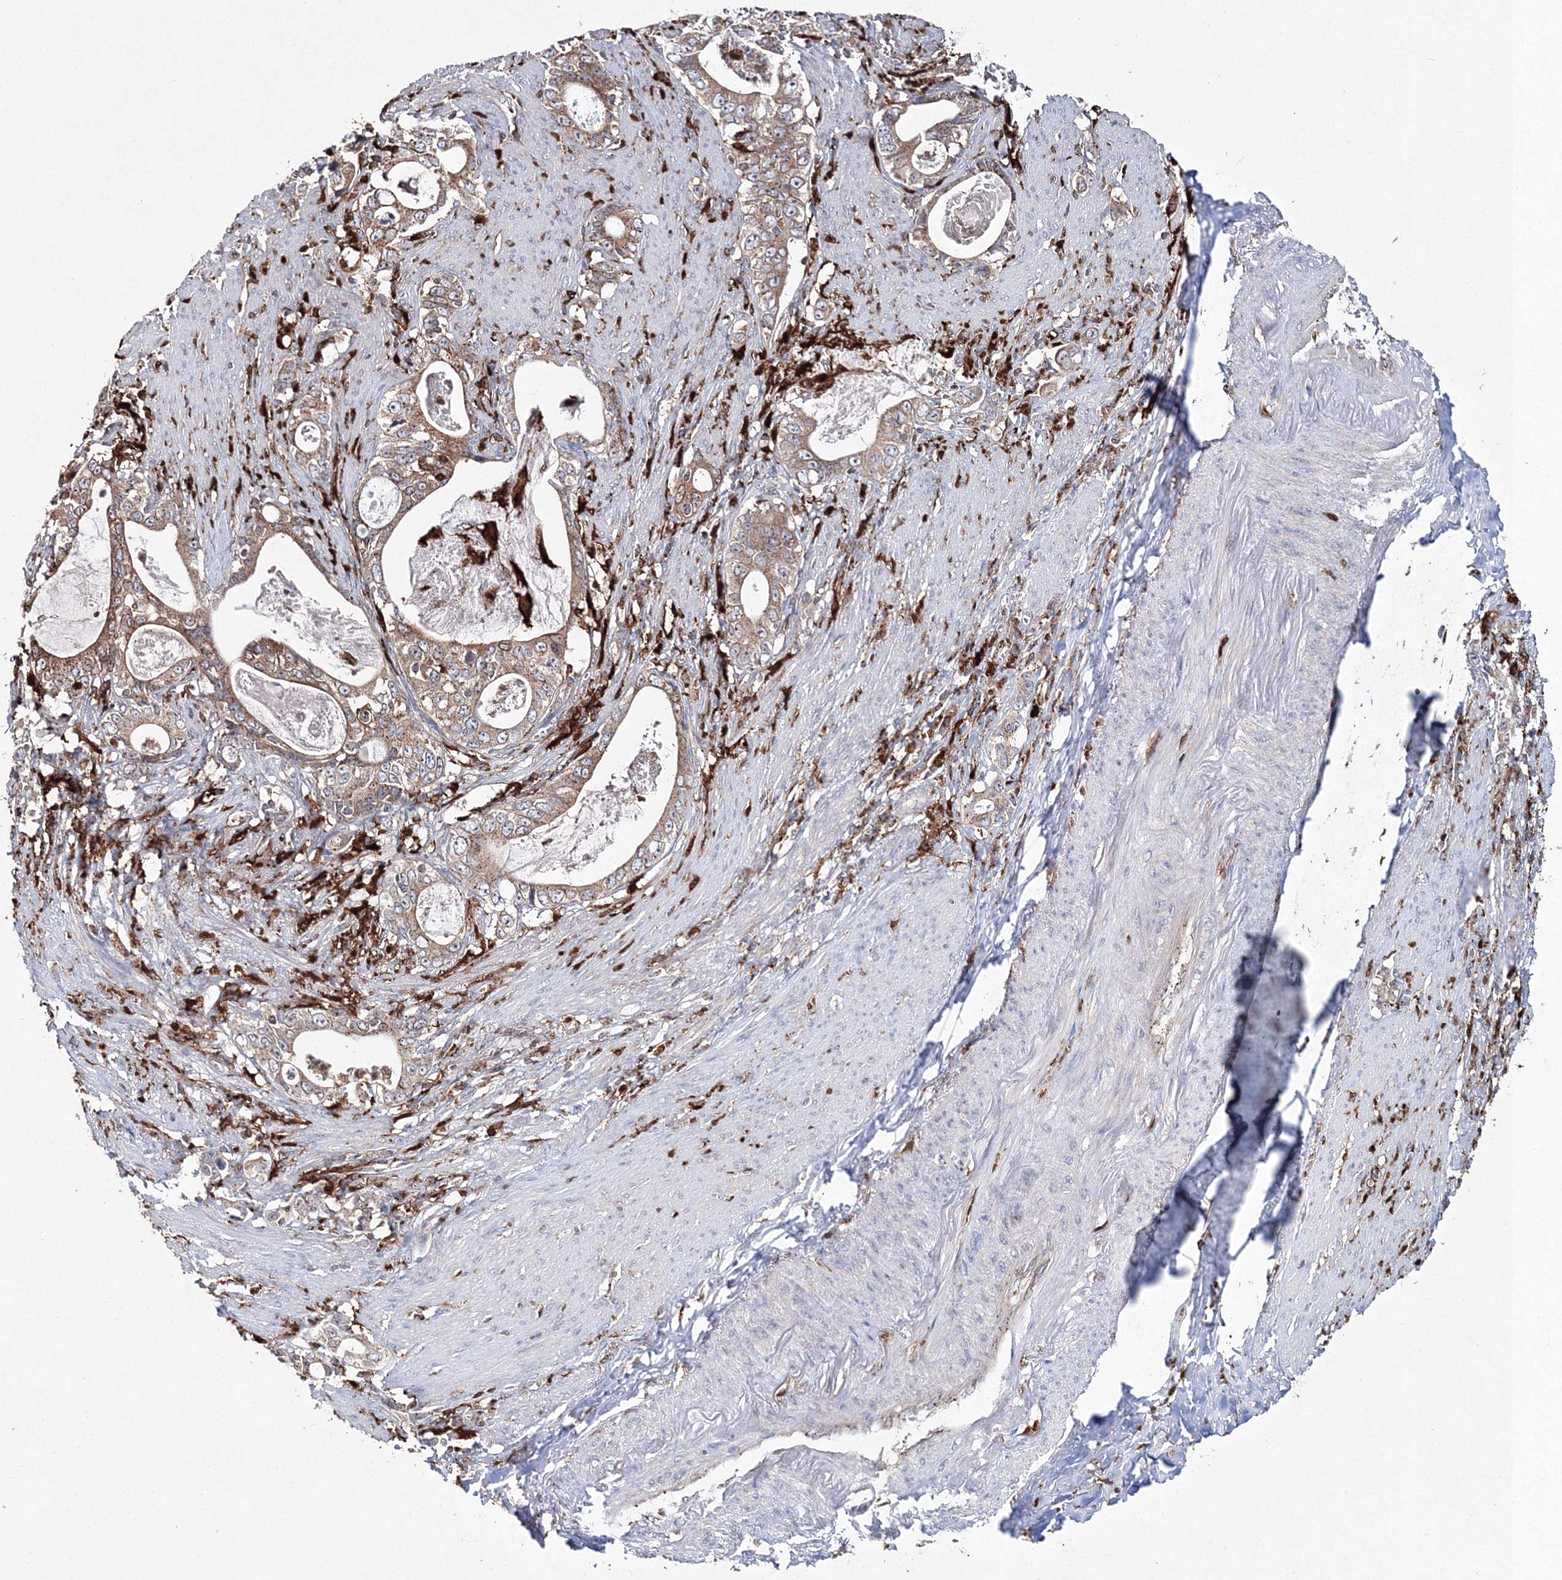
{"staining": {"intensity": "weak", "quantity": ">75%", "location": "cytoplasmic/membranous"}, "tissue": "stomach cancer", "cell_type": "Tumor cells", "image_type": "cancer", "snomed": [{"axis": "morphology", "description": "Adenocarcinoma, NOS"}, {"axis": "topography", "description": "Stomach, lower"}], "caption": "A micrograph of stomach cancer stained for a protein displays weak cytoplasmic/membranous brown staining in tumor cells. The protein is shown in brown color, while the nuclei are stained blue.", "gene": "ARCN1", "patient": {"sex": "female", "age": 72}}